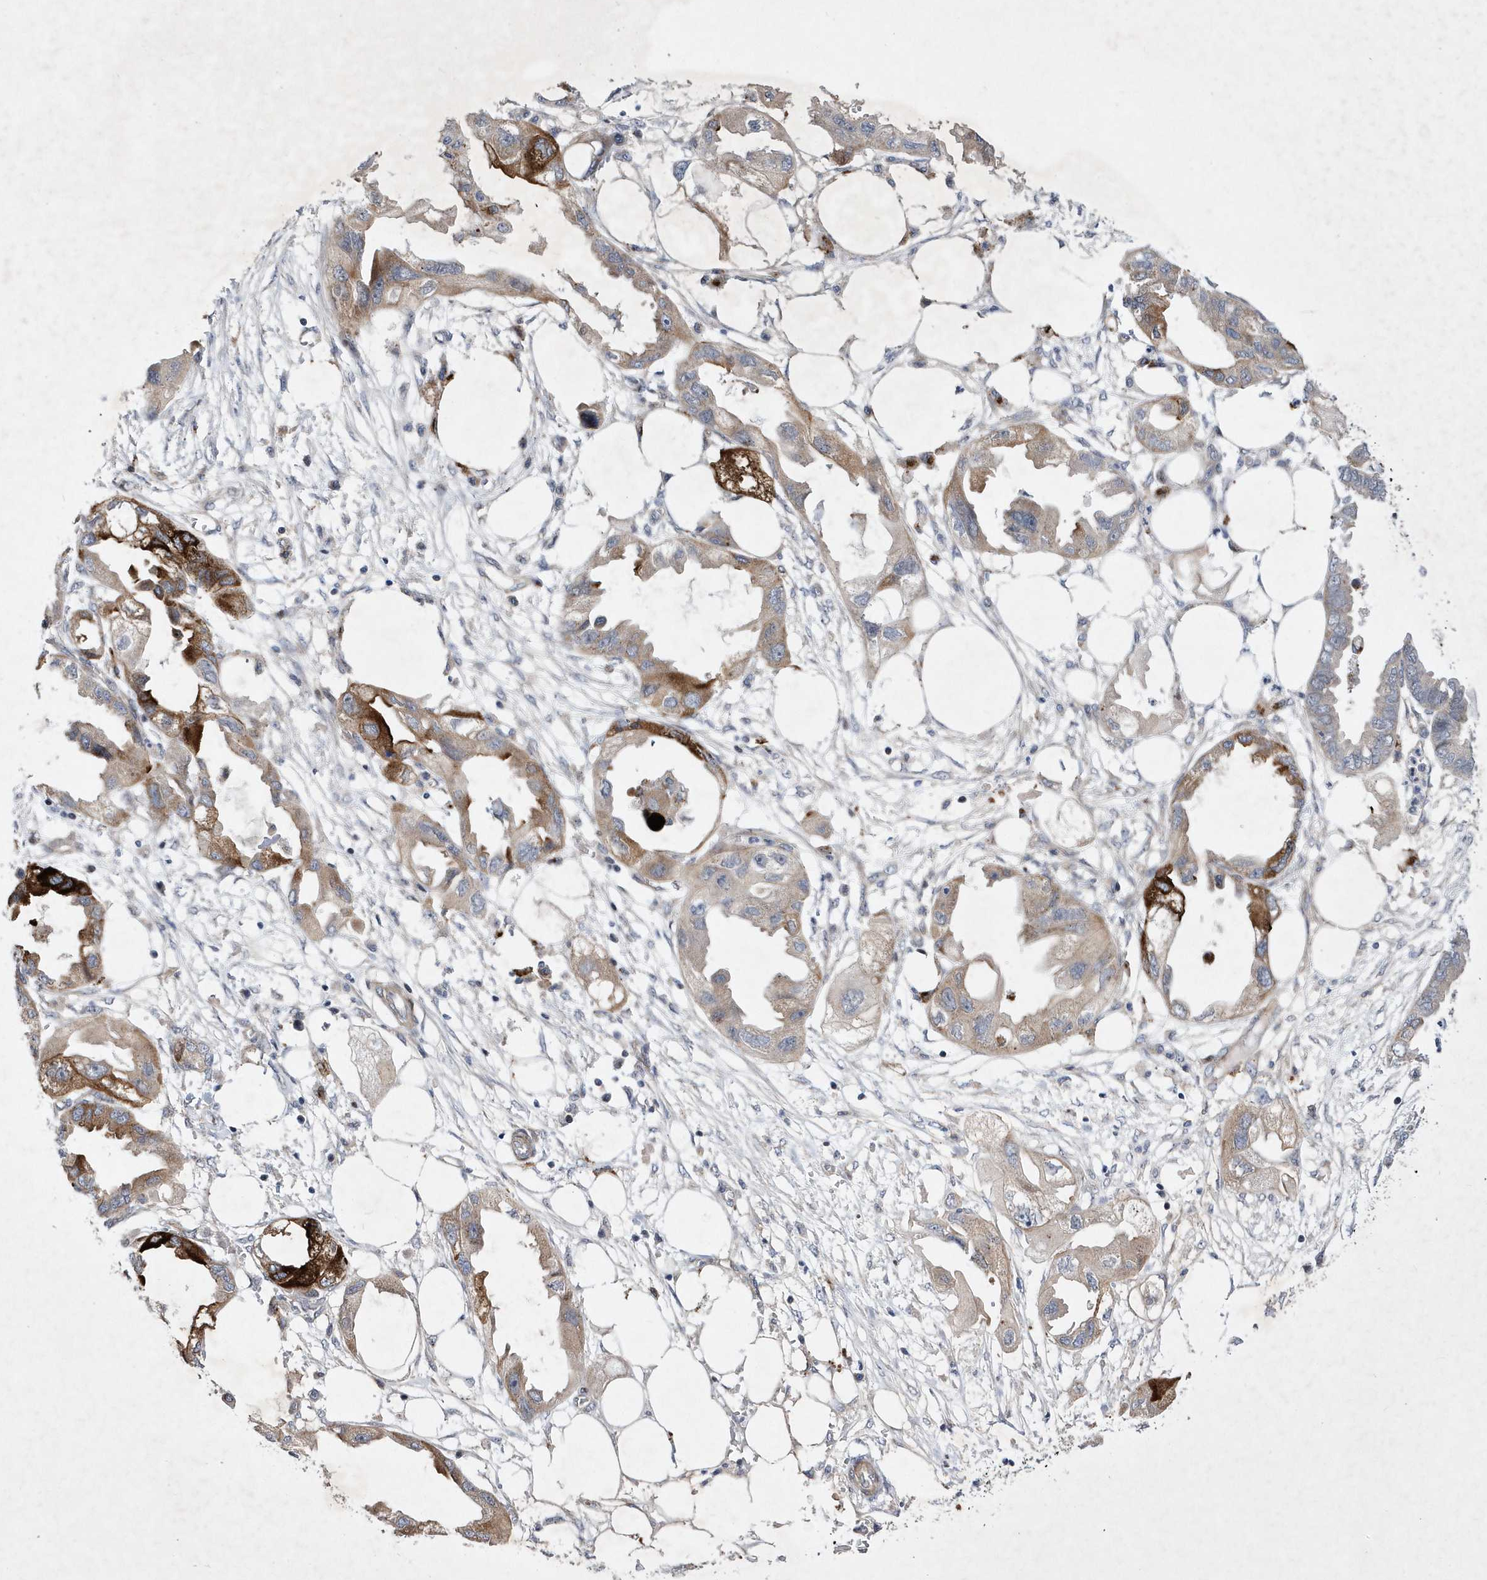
{"staining": {"intensity": "moderate", "quantity": ">75%", "location": "cytoplasmic/membranous"}, "tissue": "endometrial cancer", "cell_type": "Tumor cells", "image_type": "cancer", "snomed": [{"axis": "morphology", "description": "Adenocarcinoma, NOS"}, {"axis": "morphology", "description": "Adenocarcinoma, metastatic, NOS"}, {"axis": "topography", "description": "Adipose tissue"}, {"axis": "topography", "description": "Endometrium"}], "caption": "IHC of human endometrial cancer (adenocarcinoma) shows medium levels of moderate cytoplasmic/membranous positivity in approximately >75% of tumor cells.", "gene": "LONRF2", "patient": {"sex": "female", "age": 67}}